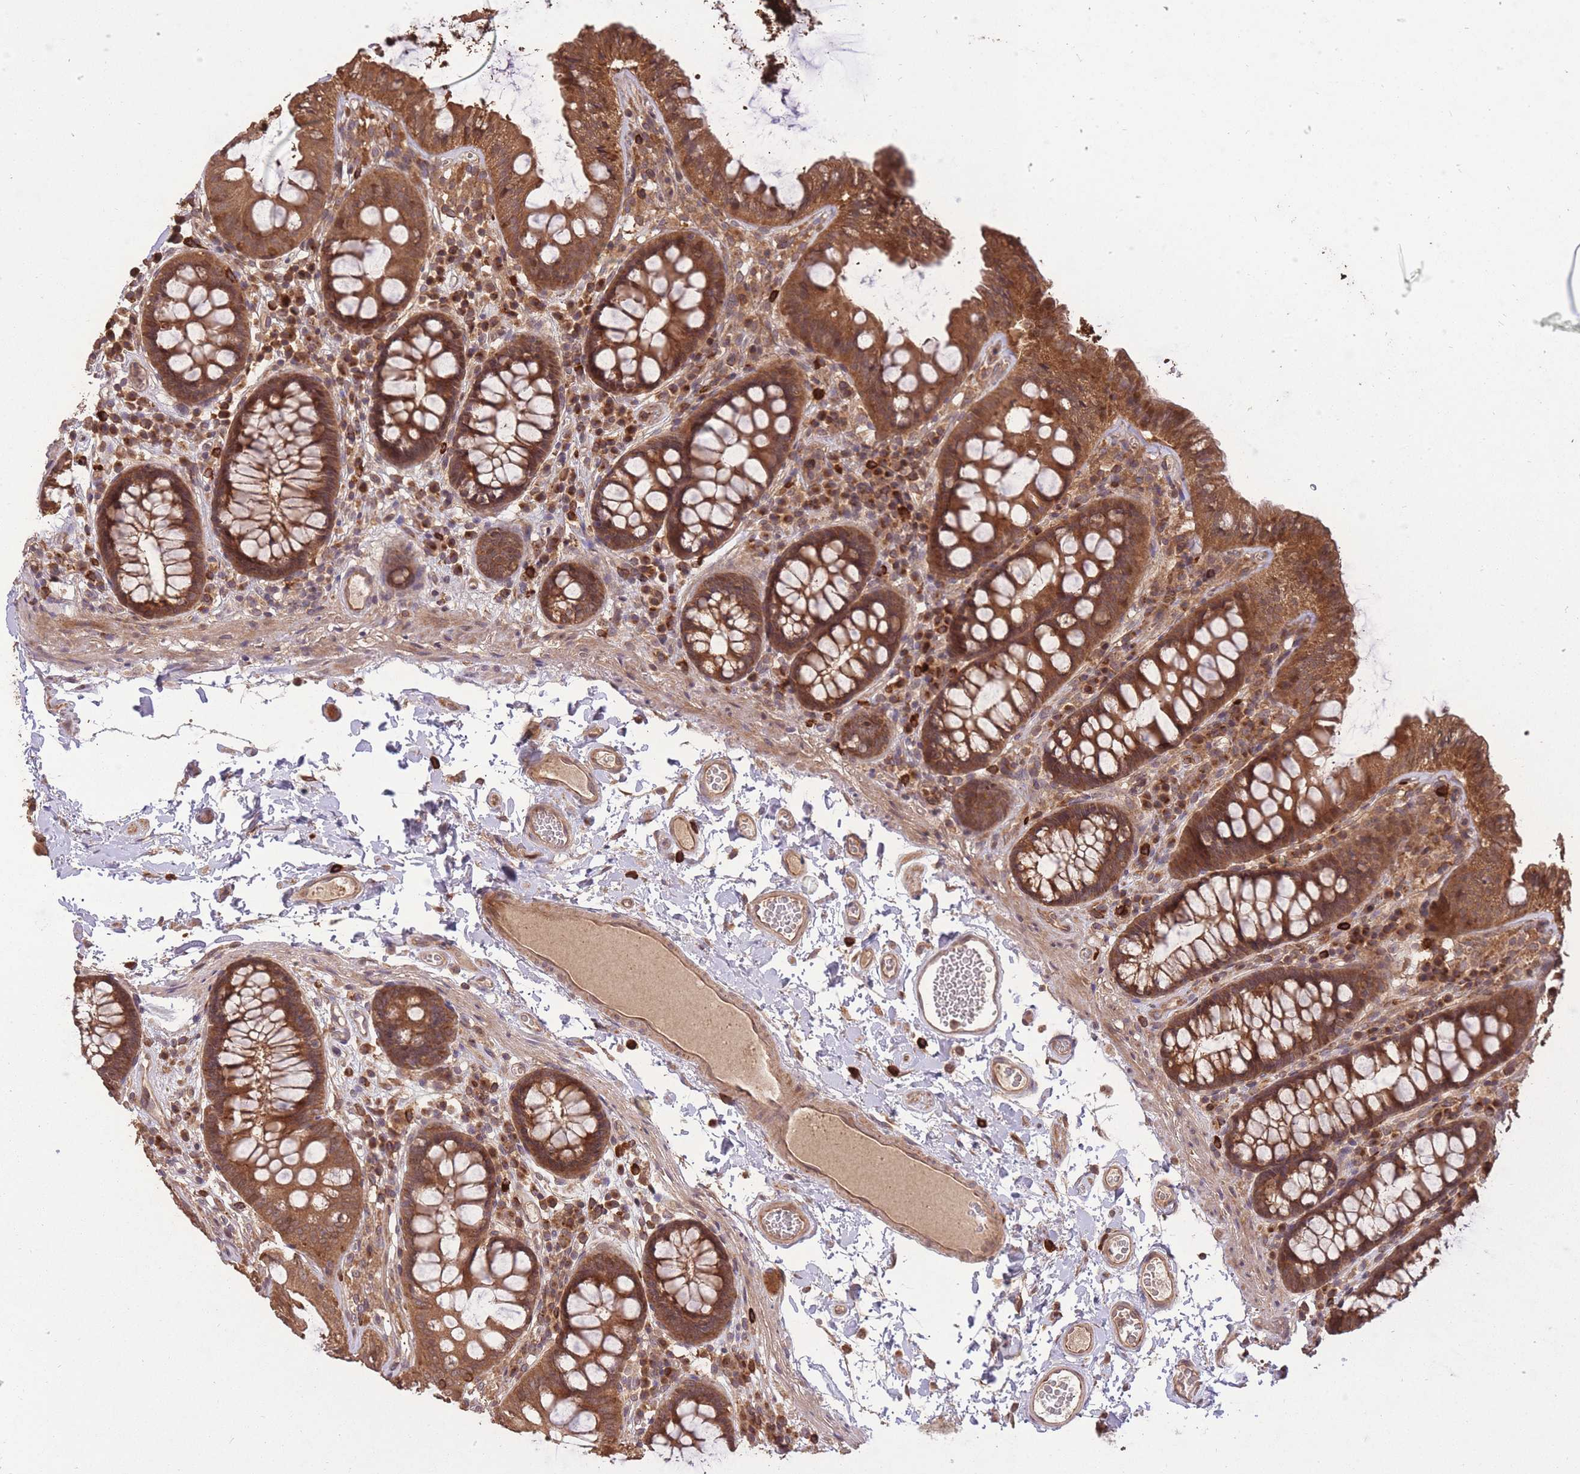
{"staining": {"intensity": "moderate", "quantity": ">75%", "location": "cytoplasmic/membranous"}, "tissue": "colon", "cell_type": "Endothelial cells", "image_type": "normal", "snomed": [{"axis": "morphology", "description": "Normal tissue, NOS"}, {"axis": "topography", "description": "Colon"}], "caption": "Colon stained with a brown dye demonstrates moderate cytoplasmic/membranous positive staining in approximately >75% of endothelial cells.", "gene": "ERBB3", "patient": {"sex": "male", "age": 84}}